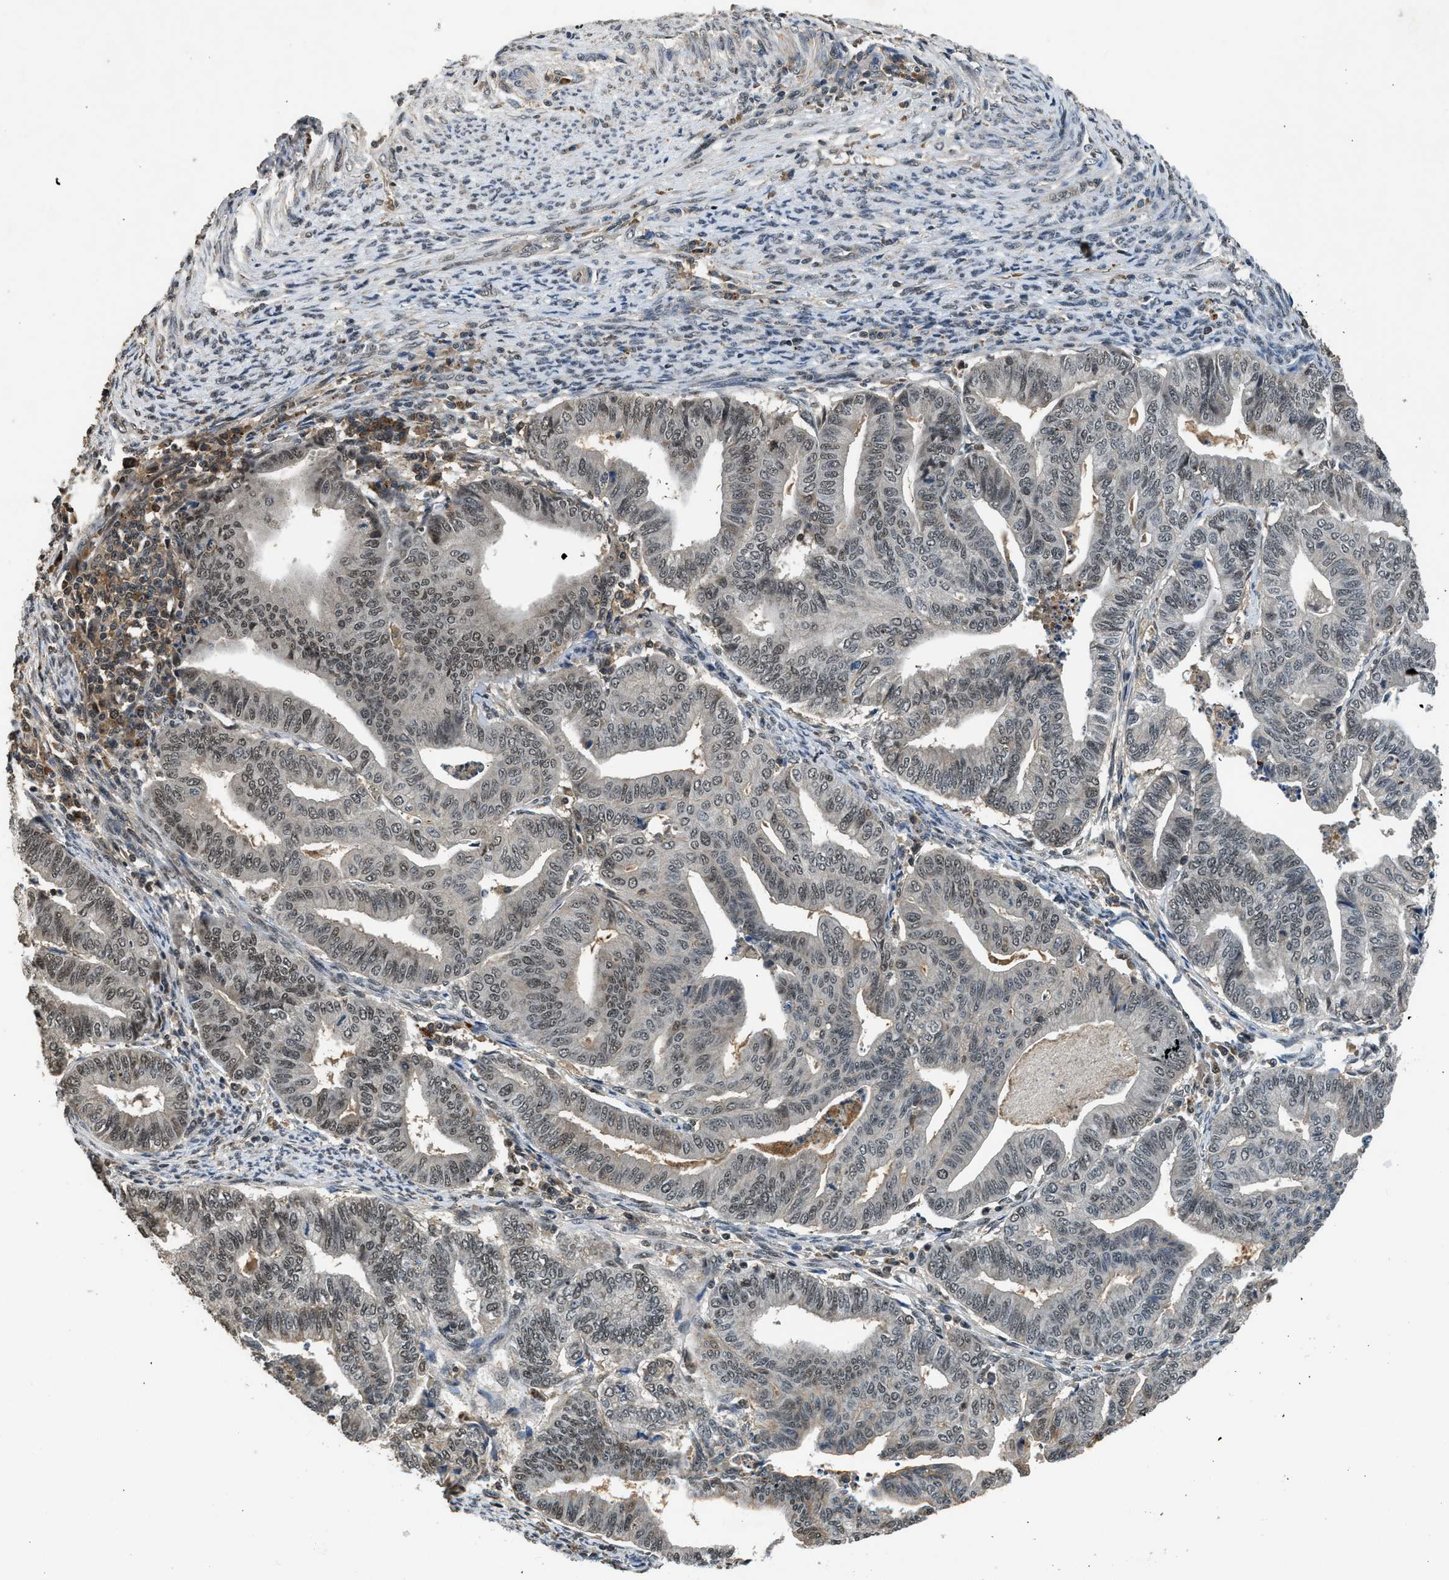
{"staining": {"intensity": "weak", "quantity": "25%-75%", "location": "nuclear"}, "tissue": "endometrial cancer", "cell_type": "Tumor cells", "image_type": "cancer", "snomed": [{"axis": "morphology", "description": "Adenocarcinoma, NOS"}, {"axis": "topography", "description": "Endometrium"}], "caption": "Protein staining of endometrial cancer tissue shows weak nuclear staining in about 25%-75% of tumor cells.", "gene": "SLC15A4", "patient": {"sex": "female", "age": 79}}